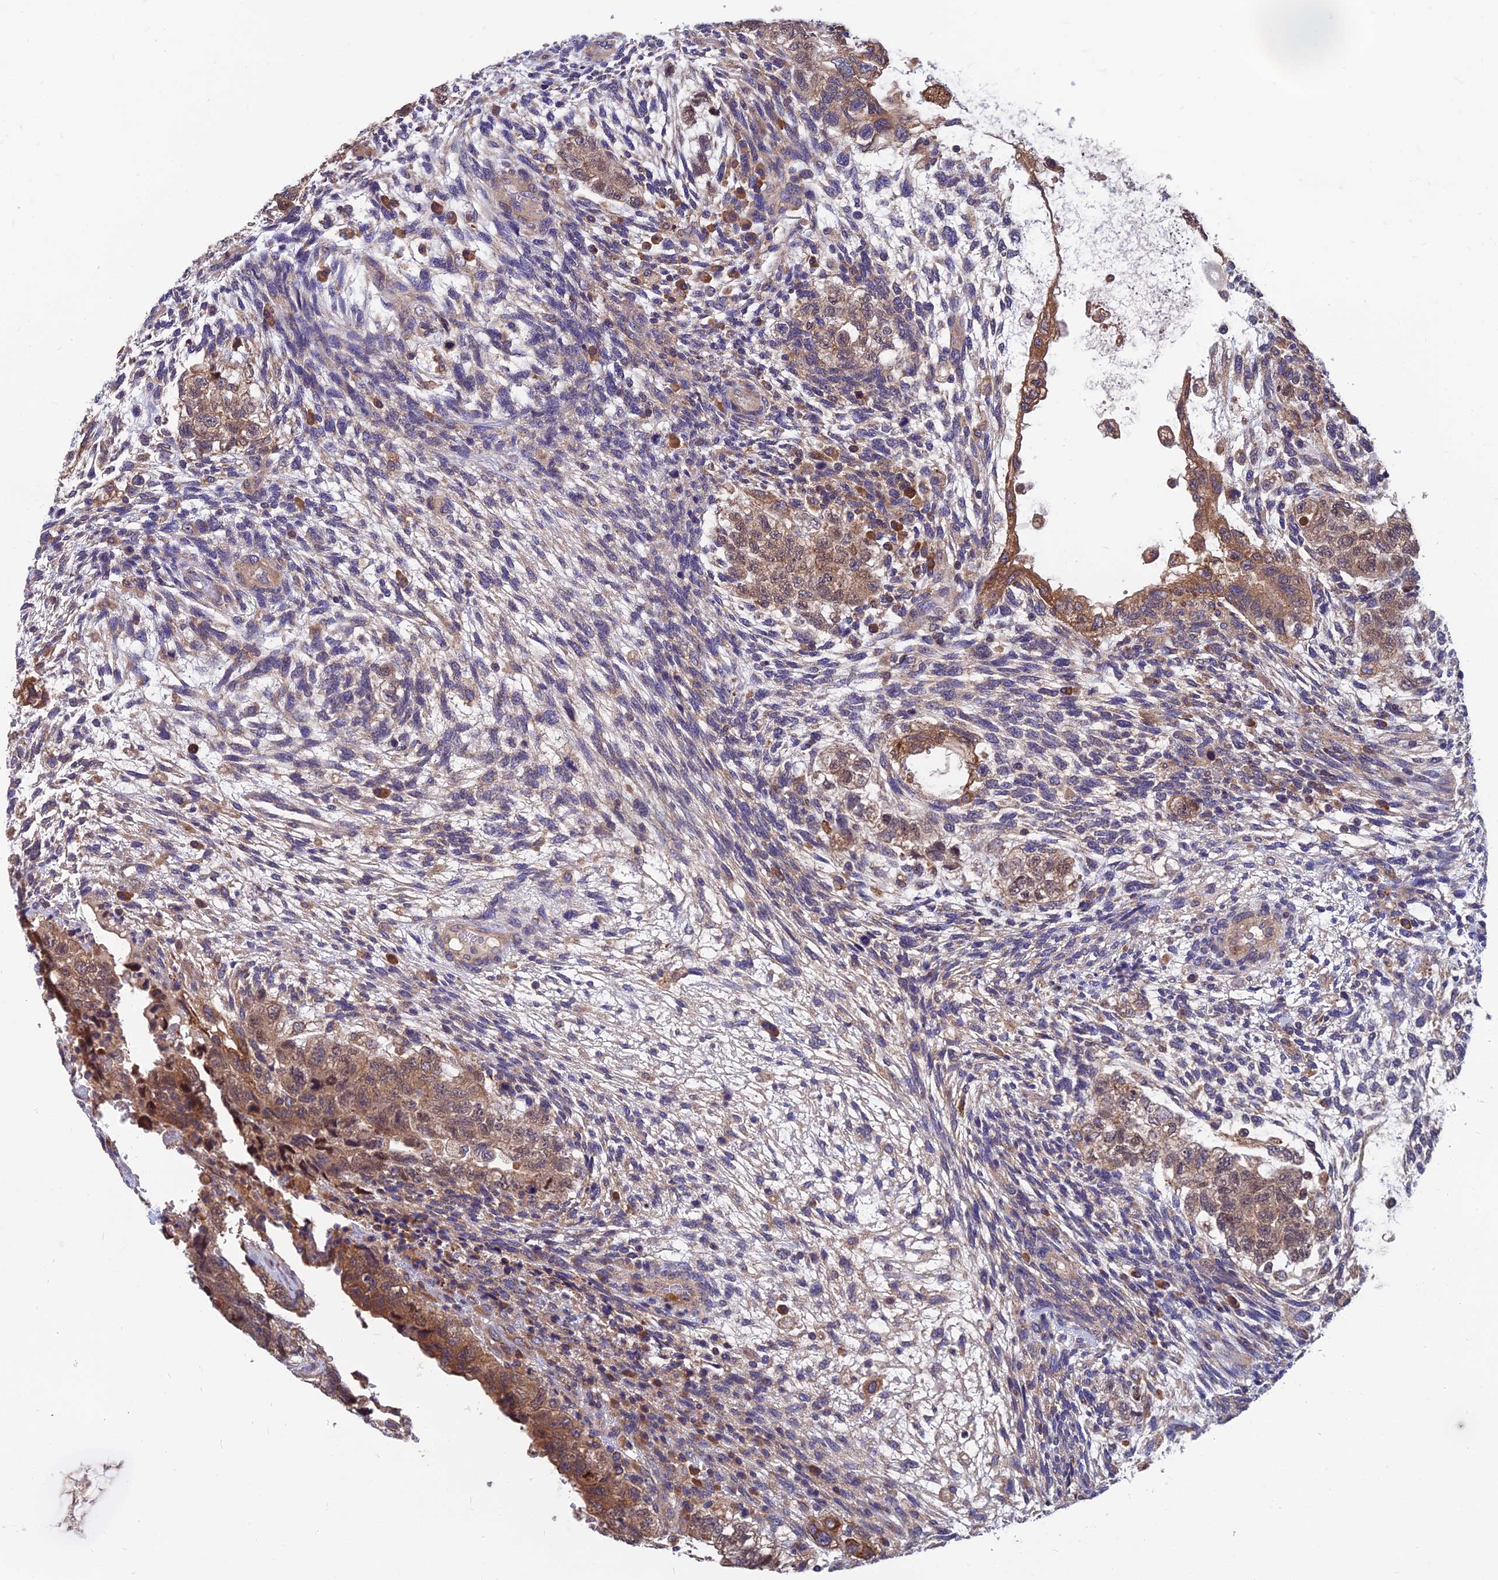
{"staining": {"intensity": "moderate", "quantity": ">75%", "location": "cytoplasmic/membranous,nuclear"}, "tissue": "testis cancer", "cell_type": "Tumor cells", "image_type": "cancer", "snomed": [{"axis": "morphology", "description": "Normal tissue, NOS"}, {"axis": "morphology", "description": "Carcinoma, Embryonal, NOS"}, {"axis": "topography", "description": "Testis"}], "caption": "Immunohistochemistry (IHC) of embryonal carcinoma (testis) exhibits medium levels of moderate cytoplasmic/membranous and nuclear positivity in about >75% of tumor cells.", "gene": "UMAD1", "patient": {"sex": "male", "age": 36}}